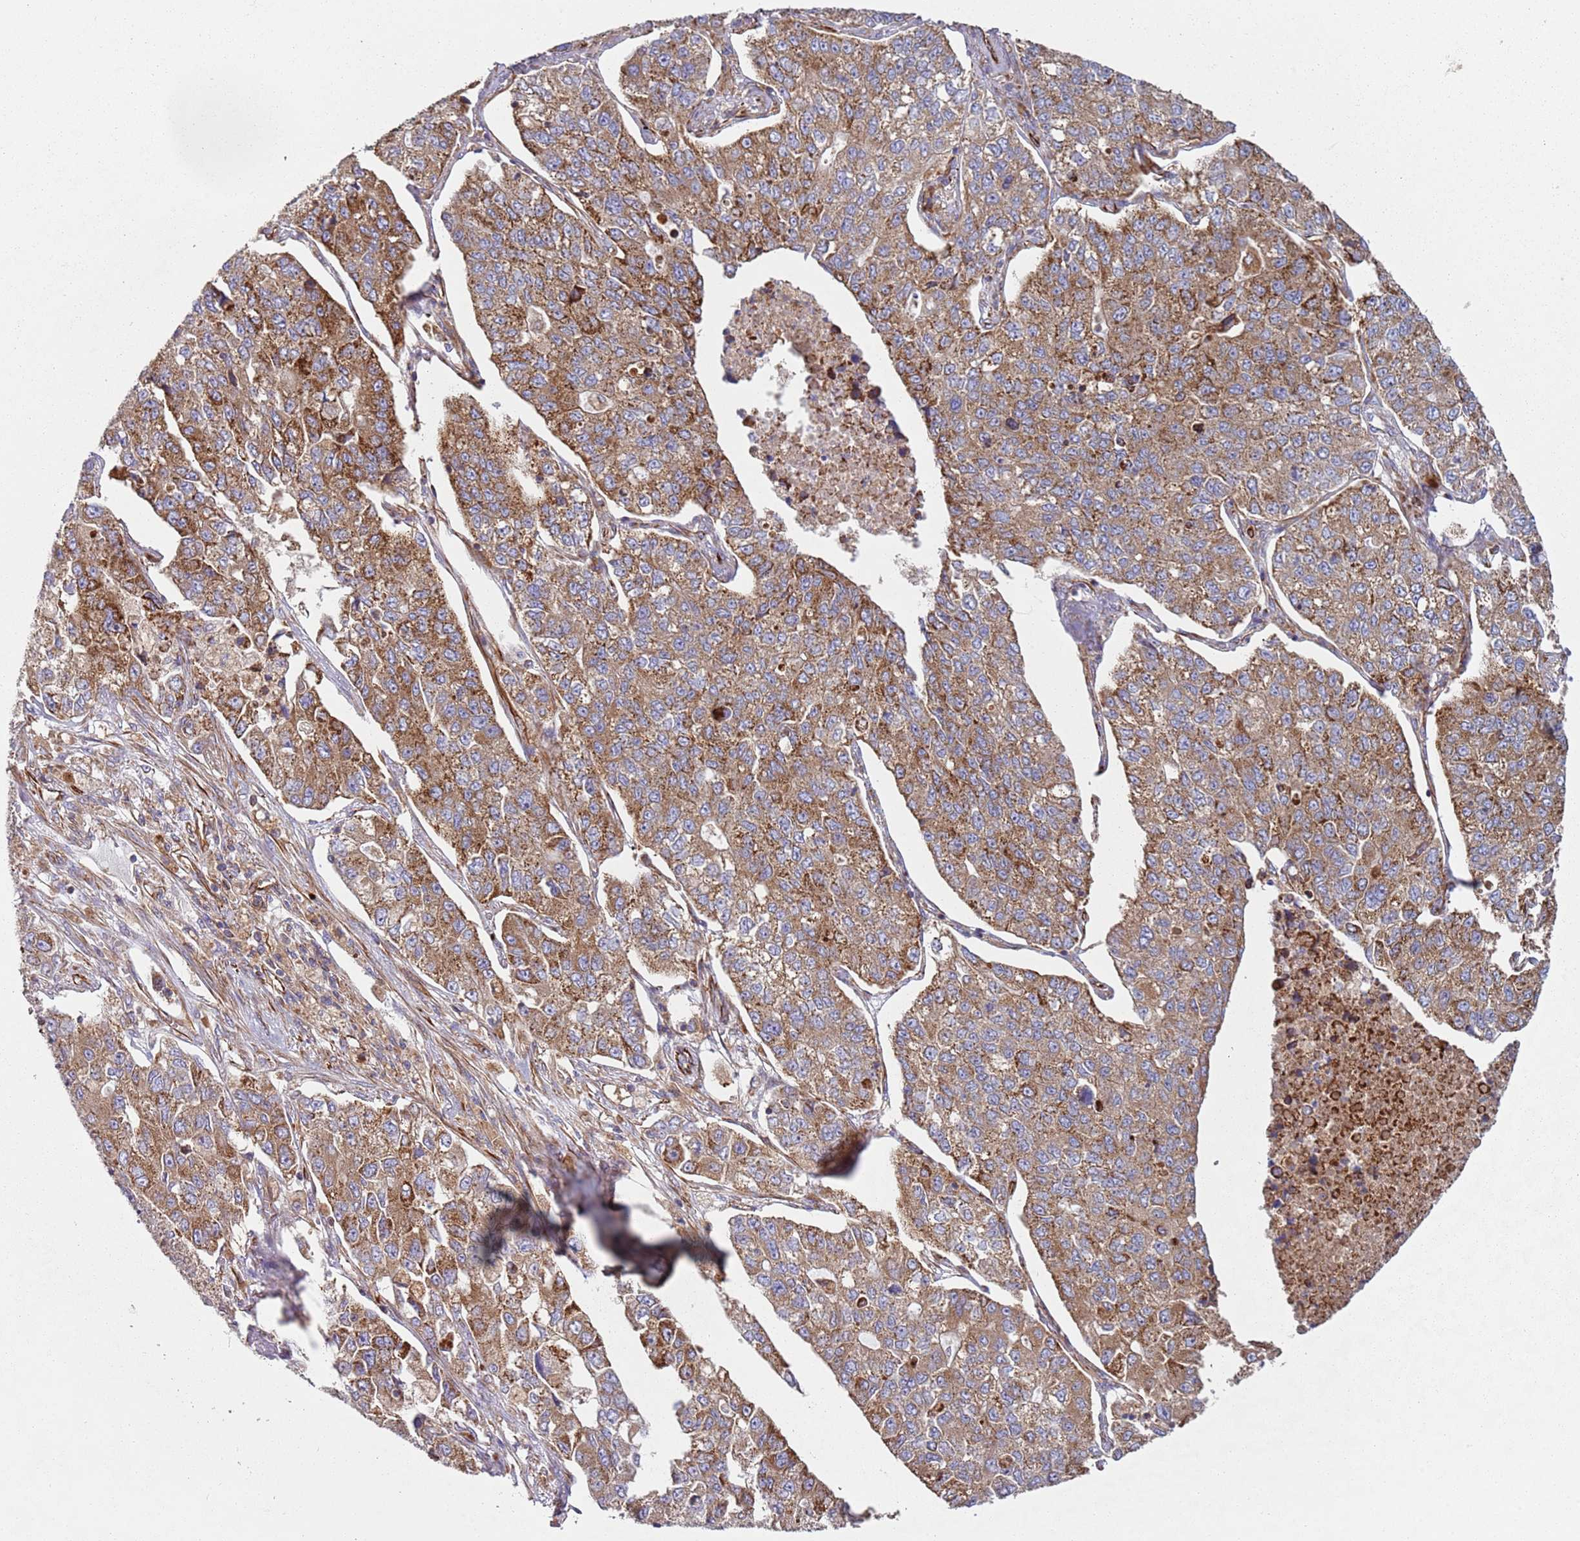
{"staining": {"intensity": "moderate", "quantity": ">75%", "location": "cytoplasmic/membranous"}, "tissue": "lung cancer", "cell_type": "Tumor cells", "image_type": "cancer", "snomed": [{"axis": "morphology", "description": "Adenocarcinoma, NOS"}, {"axis": "topography", "description": "Lung"}], "caption": "Adenocarcinoma (lung) tissue exhibits moderate cytoplasmic/membranous staining in about >75% of tumor cells", "gene": "SNAPIN", "patient": {"sex": "male", "age": 49}}